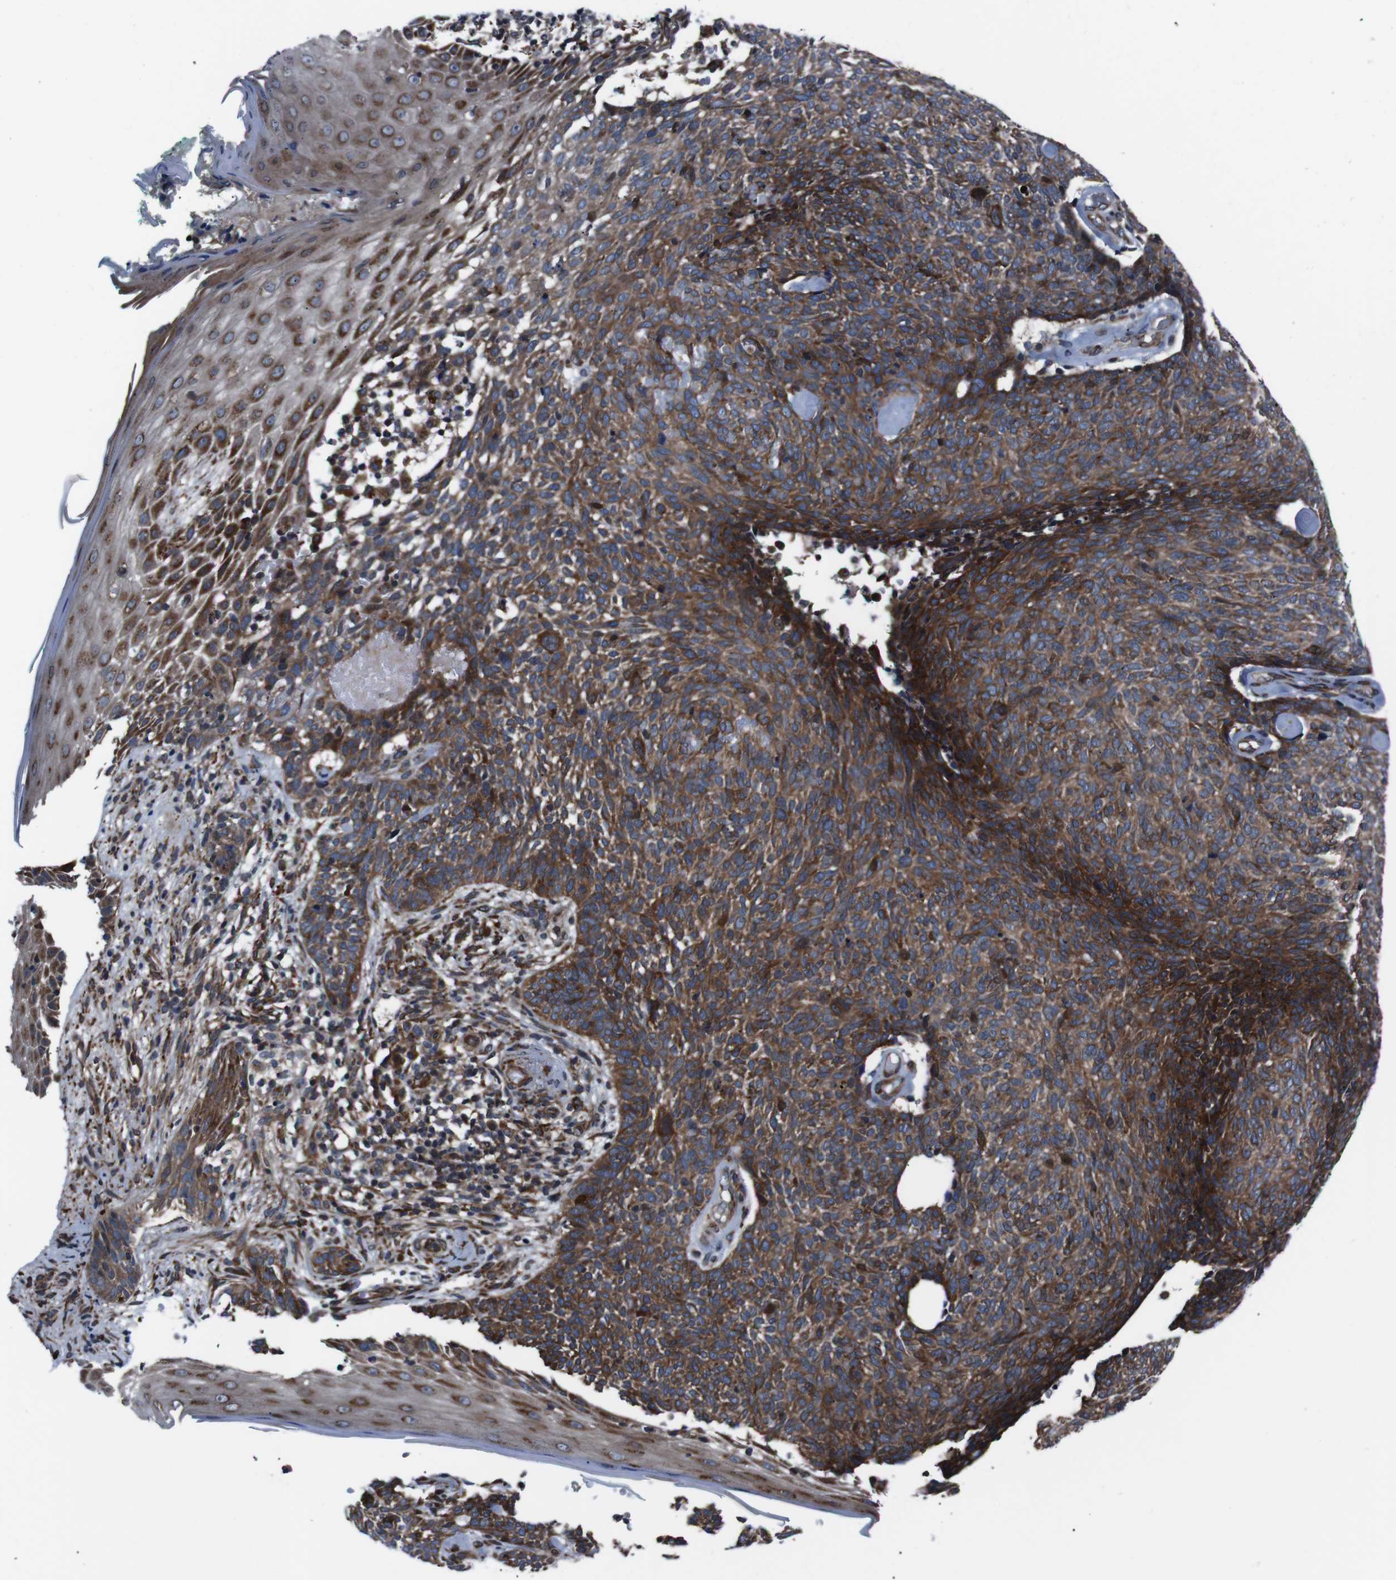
{"staining": {"intensity": "moderate", "quantity": ">75%", "location": "cytoplasmic/membranous"}, "tissue": "skin cancer", "cell_type": "Tumor cells", "image_type": "cancer", "snomed": [{"axis": "morphology", "description": "Basal cell carcinoma"}, {"axis": "topography", "description": "Skin"}], "caption": "Tumor cells show medium levels of moderate cytoplasmic/membranous staining in approximately >75% of cells in human skin basal cell carcinoma.", "gene": "EIF4A2", "patient": {"sex": "female", "age": 84}}